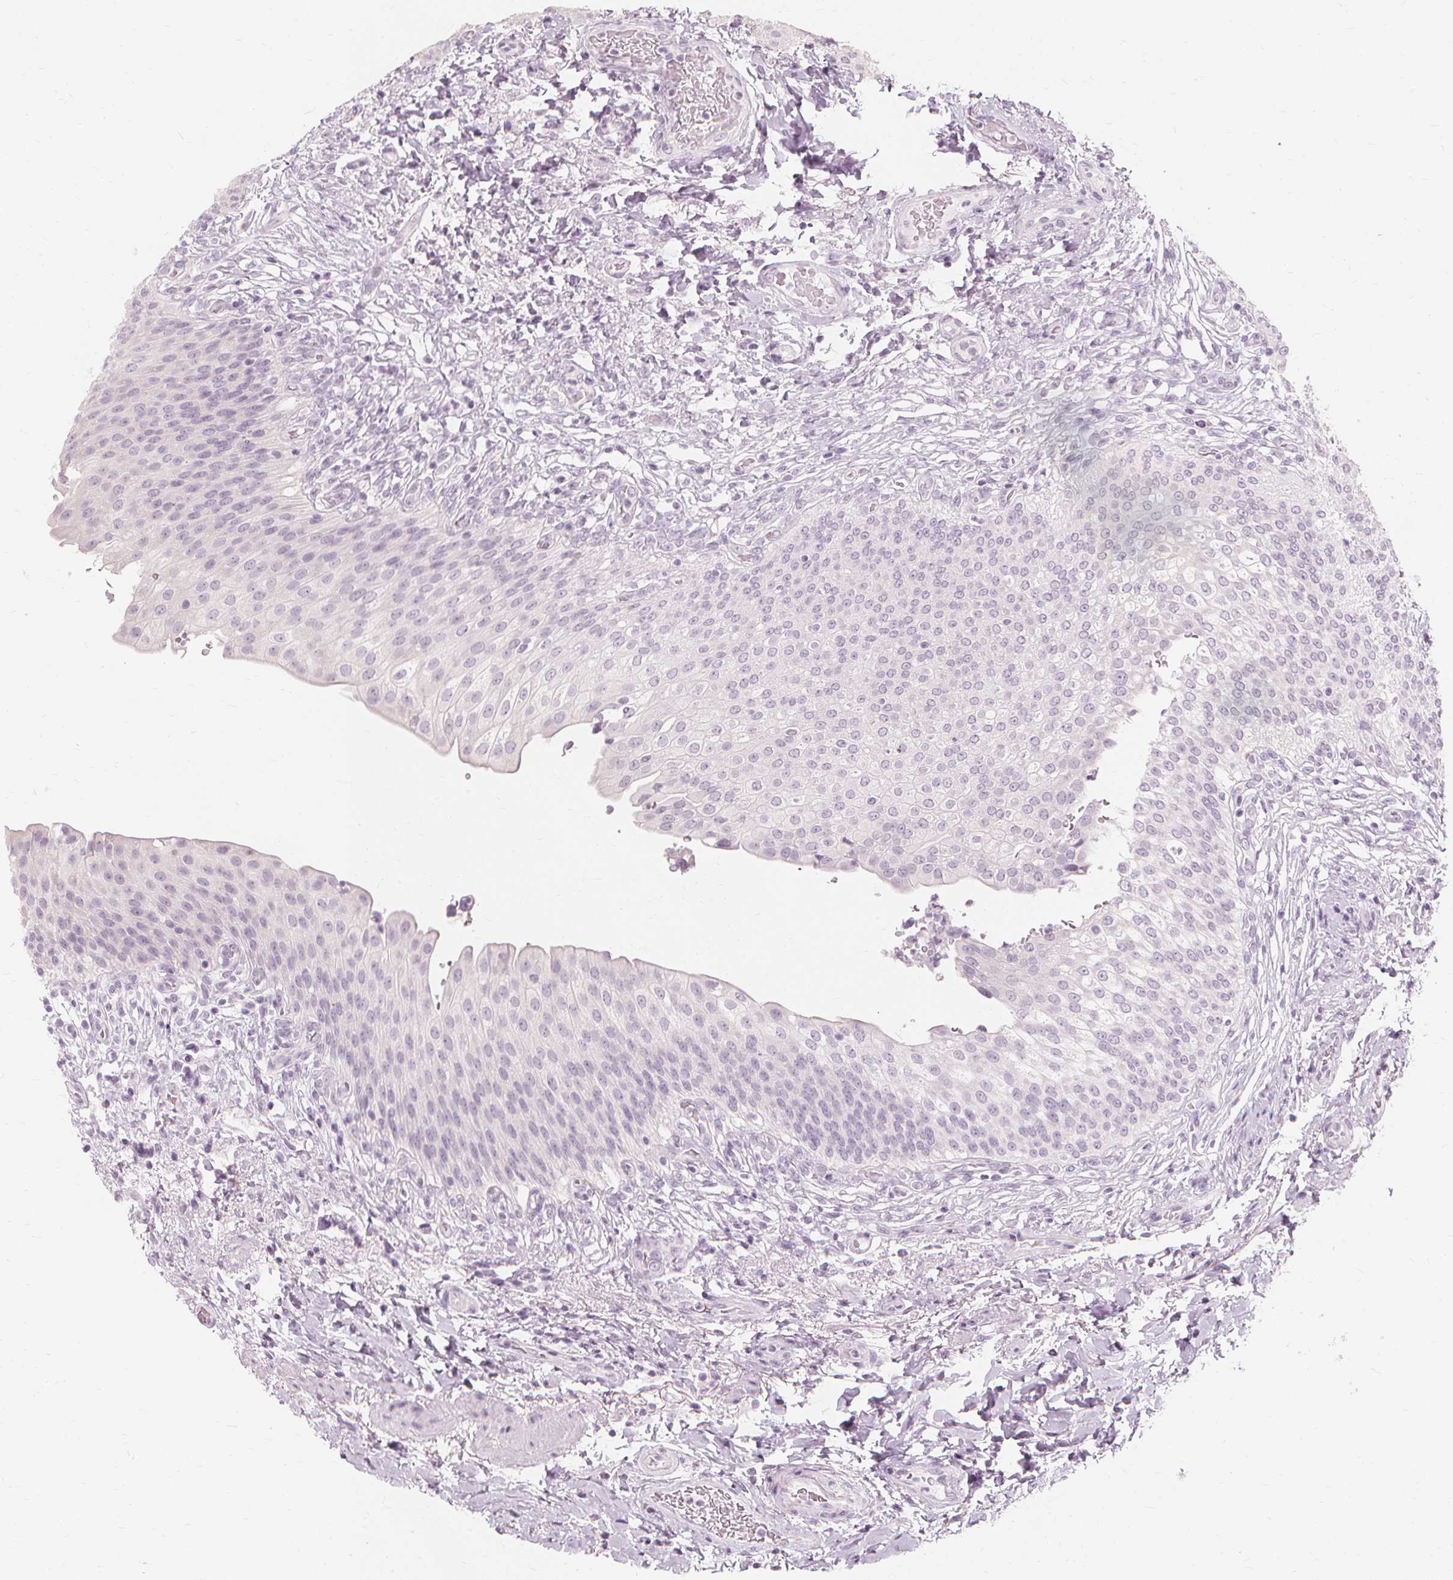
{"staining": {"intensity": "negative", "quantity": "none", "location": "none"}, "tissue": "urinary bladder", "cell_type": "Urothelial cells", "image_type": "normal", "snomed": [{"axis": "morphology", "description": "Normal tissue, NOS"}, {"axis": "topography", "description": "Urinary bladder"}, {"axis": "topography", "description": "Peripheral nerve tissue"}], "caption": "This is a image of immunohistochemistry (IHC) staining of benign urinary bladder, which shows no staining in urothelial cells.", "gene": "MUC12", "patient": {"sex": "female", "age": 60}}